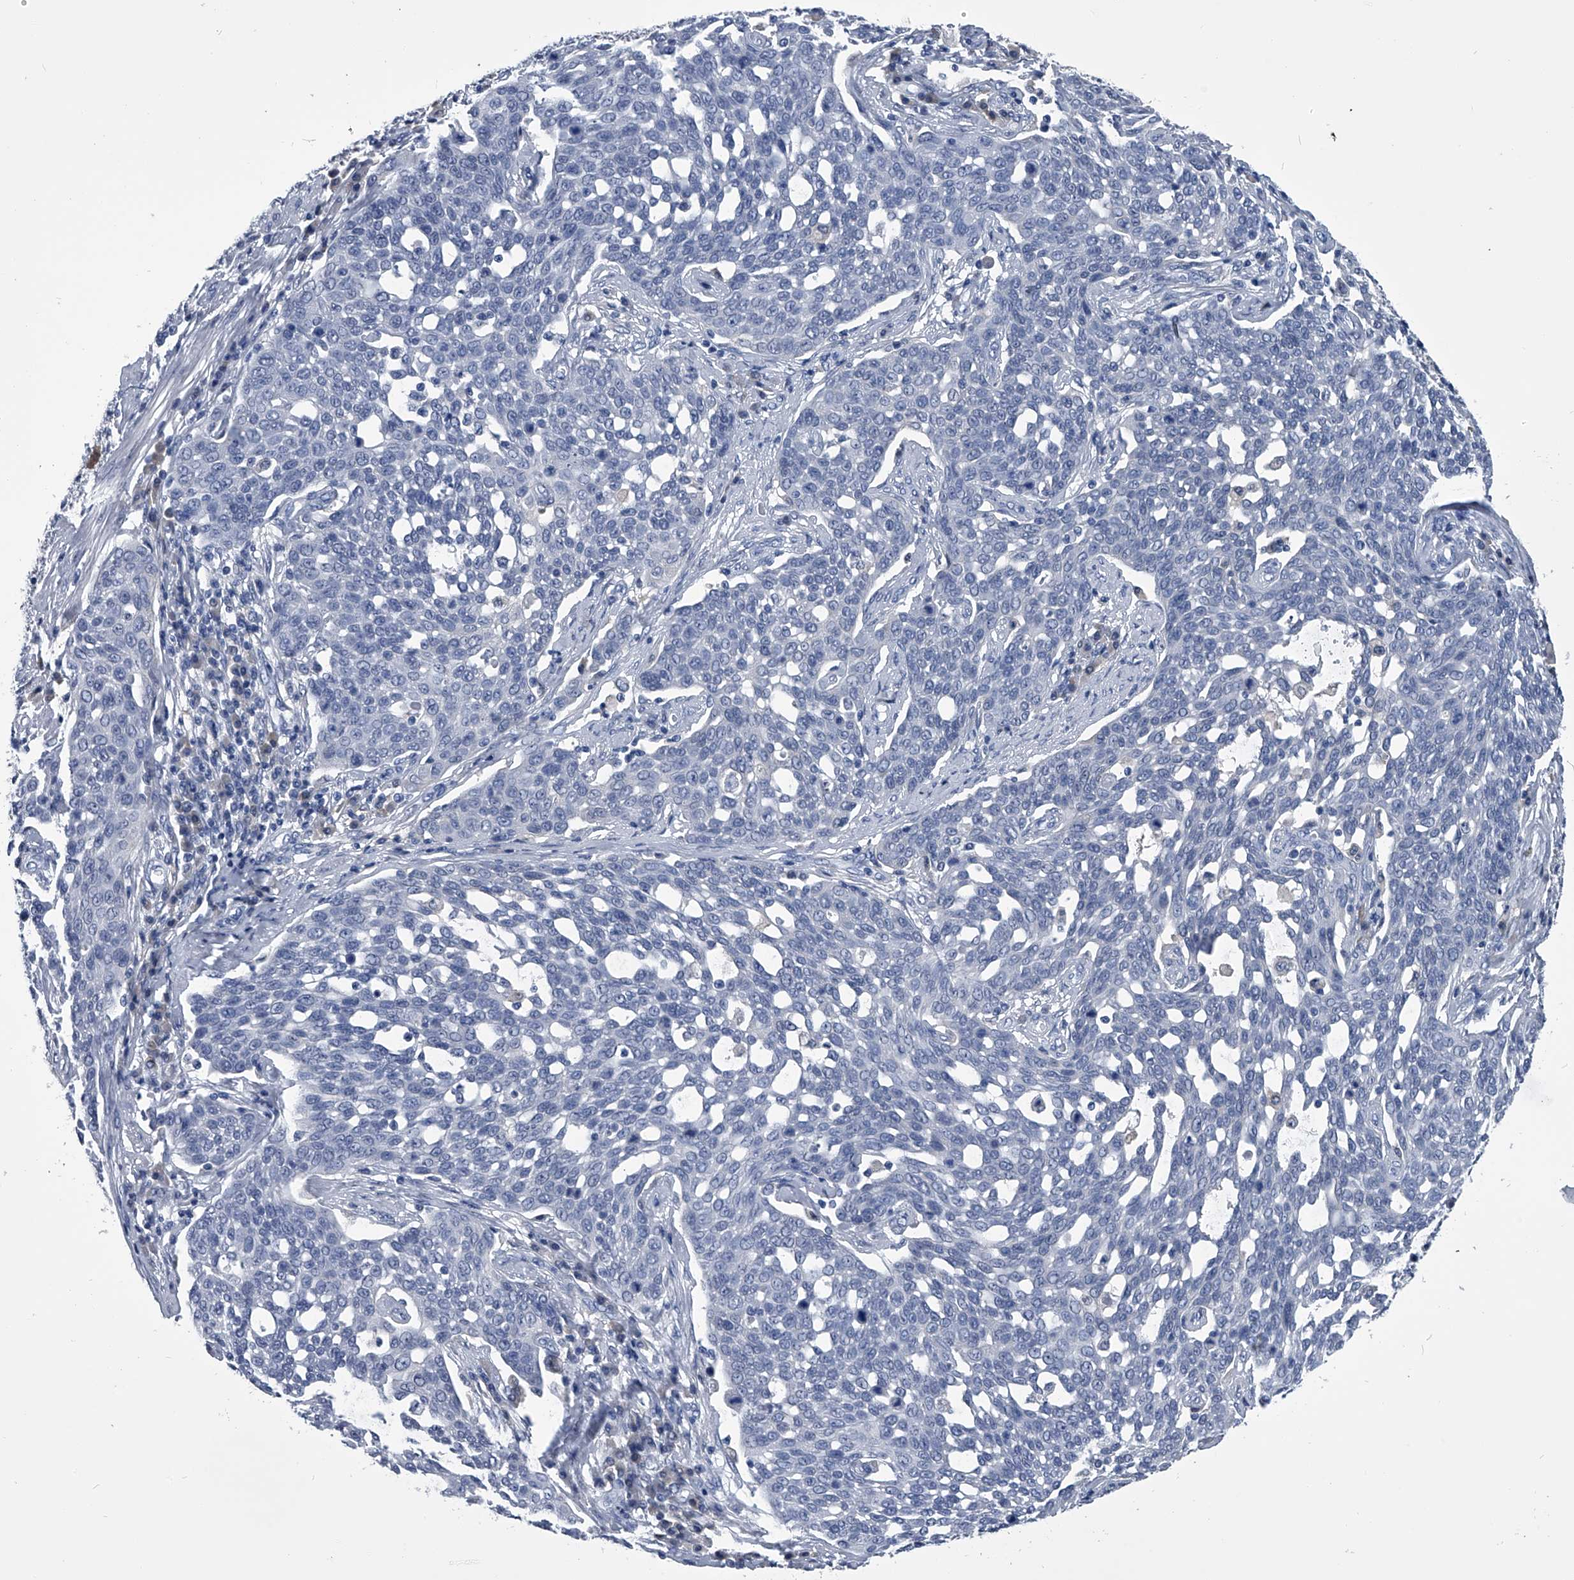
{"staining": {"intensity": "negative", "quantity": "none", "location": "none"}, "tissue": "cervical cancer", "cell_type": "Tumor cells", "image_type": "cancer", "snomed": [{"axis": "morphology", "description": "Squamous cell carcinoma, NOS"}, {"axis": "topography", "description": "Cervix"}], "caption": "This image is of cervical squamous cell carcinoma stained with IHC to label a protein in brown with the nuclei are counter-stained blue. There is no staining in tumor cells. The staining is performed using DAB brown chromogen with nuclei counter-stained in using hematoxylin.", "gene": "PDXK", "patient": {"sex": "female", "age": 34}}